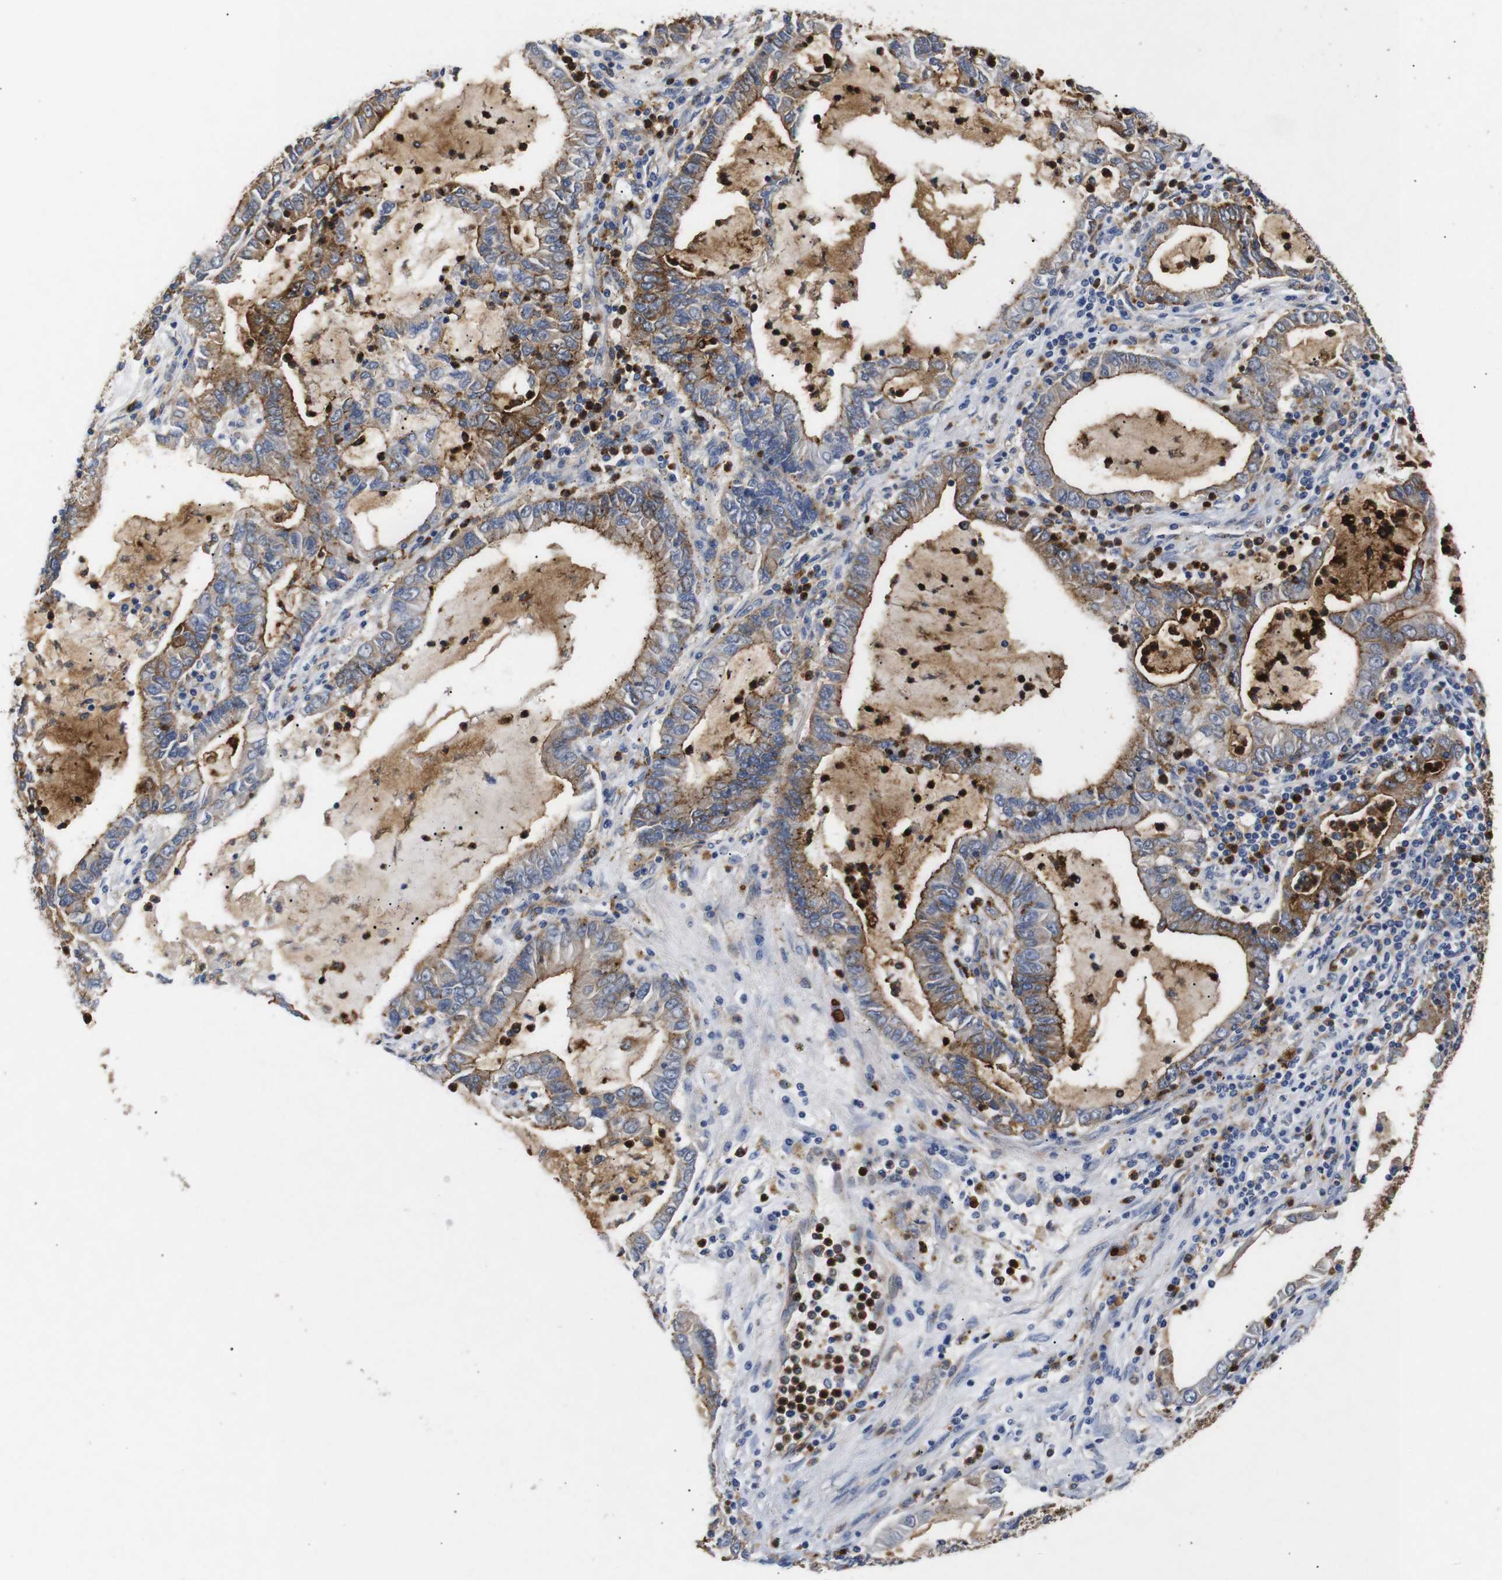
{"staining": {"intensity": "moderate", "quantity": "25%-75%", "location": "cytoplasmic/membranous"}, "tissue": "lung cancer", "cell_type": "Tumor cells", "image_type": "cancer", "snomed": [{"axis": "morphology", "description": "Adenocarcinoma, NOS"}, {"axis": "topography", "description": "Lung"}], "caption": "A high-resolution photomicrograph shows IHC staining of lung adenocarcinoma, which demonstrates moderate cytoplasmic/membranous staining in approximately 25%-75% of tumor cells.", "gene": "SDCBP", "patient": {"sex": "female", "age": 51}}